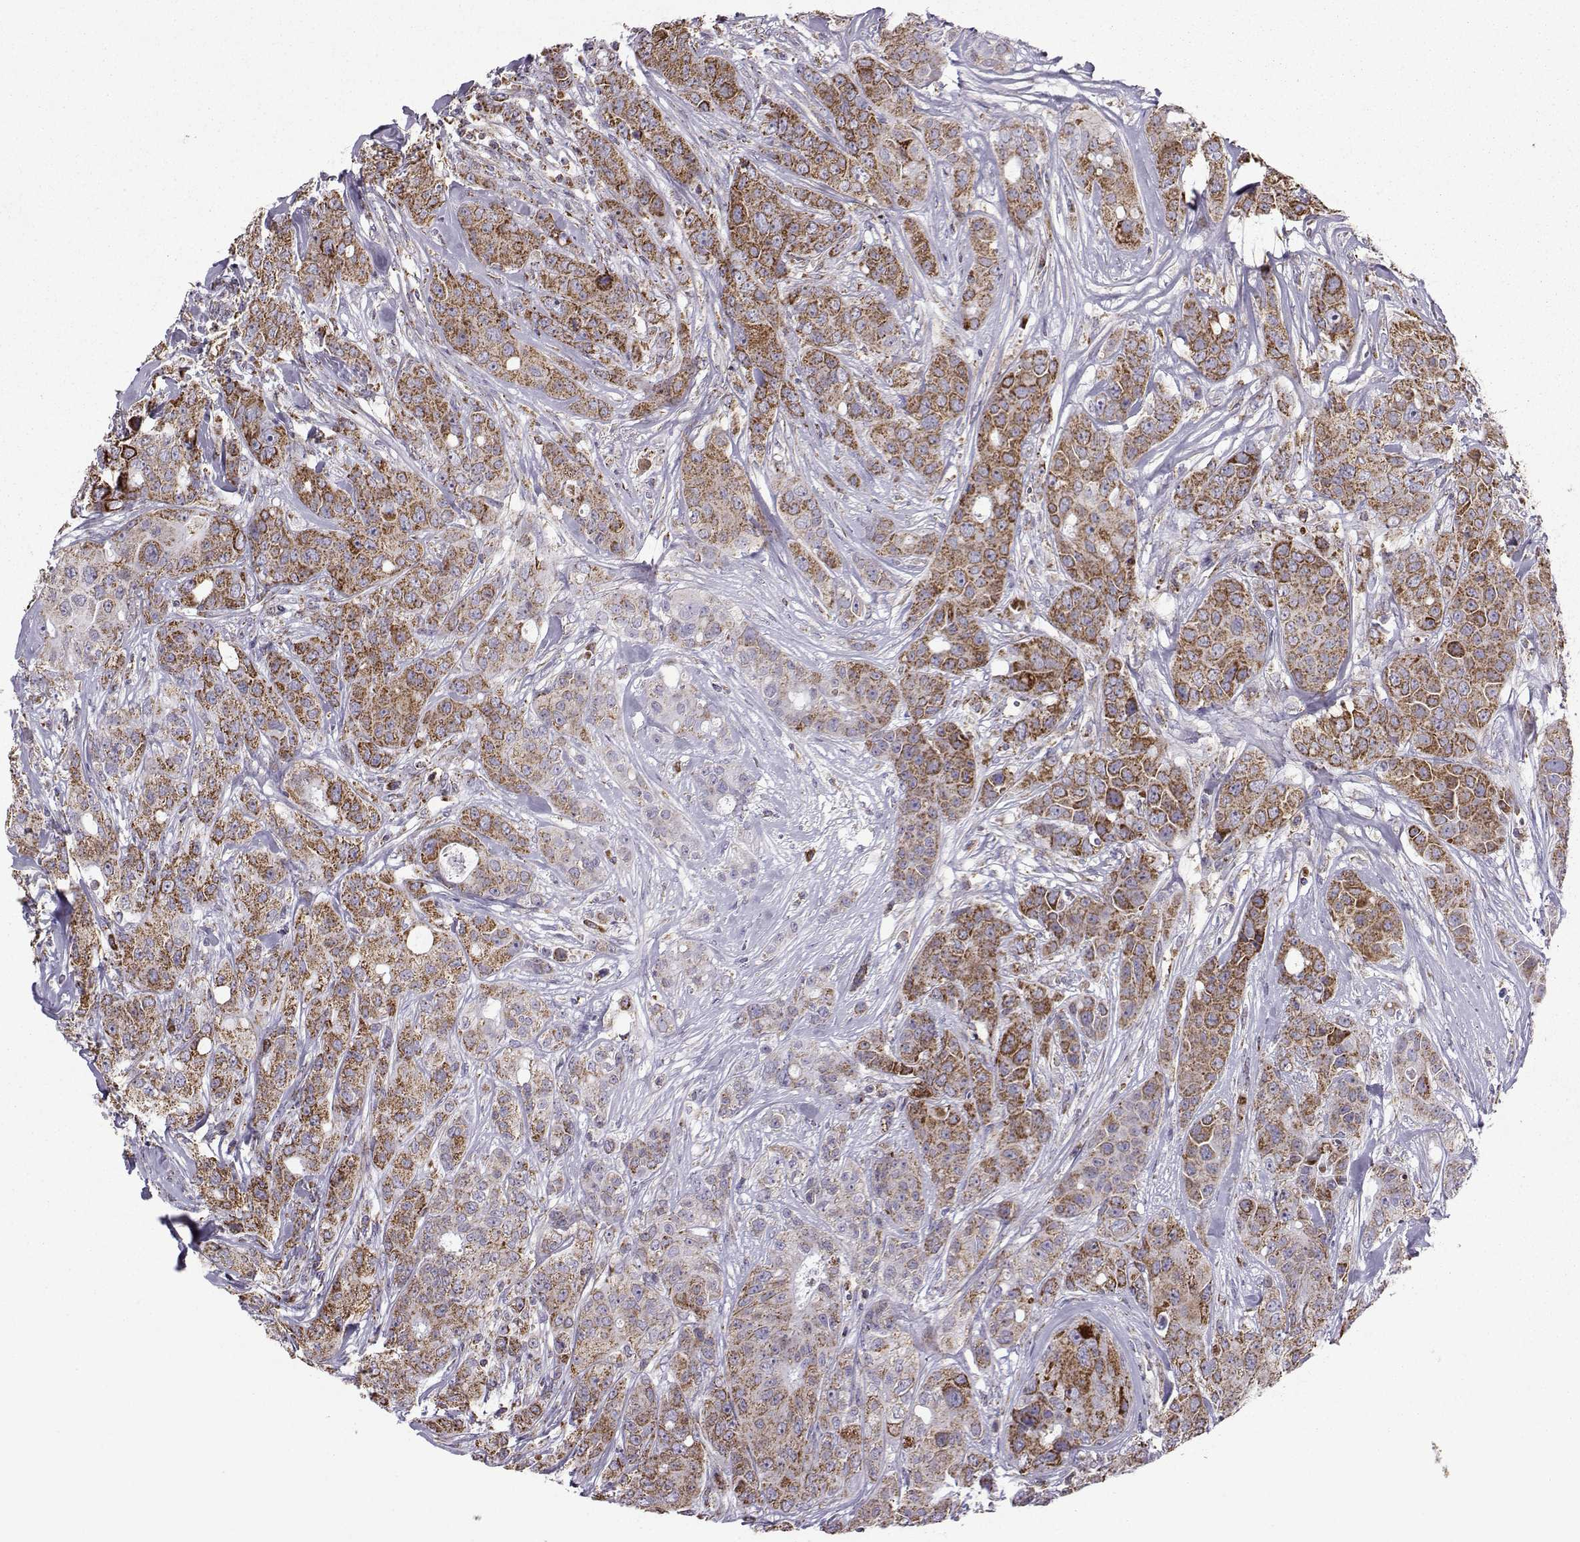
{"staining": {"intensity": "strong", "quantity": ">75%", "location": "cytoplasmic/membranous"}, "tissue": "breast cancer", "cell_type": "Tumor cells", "image_type": "cancer", "snomed": [{"axis": "morphology", "description": "Duct carcinoma"}, {"axis": "topography", "description": "Breast"}], "caption": "Tumor cells demonstrate high levels of strong cytoplasmic/membranous positivity in about >75% of cells in human breast cancer. The staining is performed using DAB brown chromogen to label protein expression. The nuclei are counter-stained blue using hematoxylin.", "gene": "NECAB3", "patient": {"sex": "female", "age": 43}}